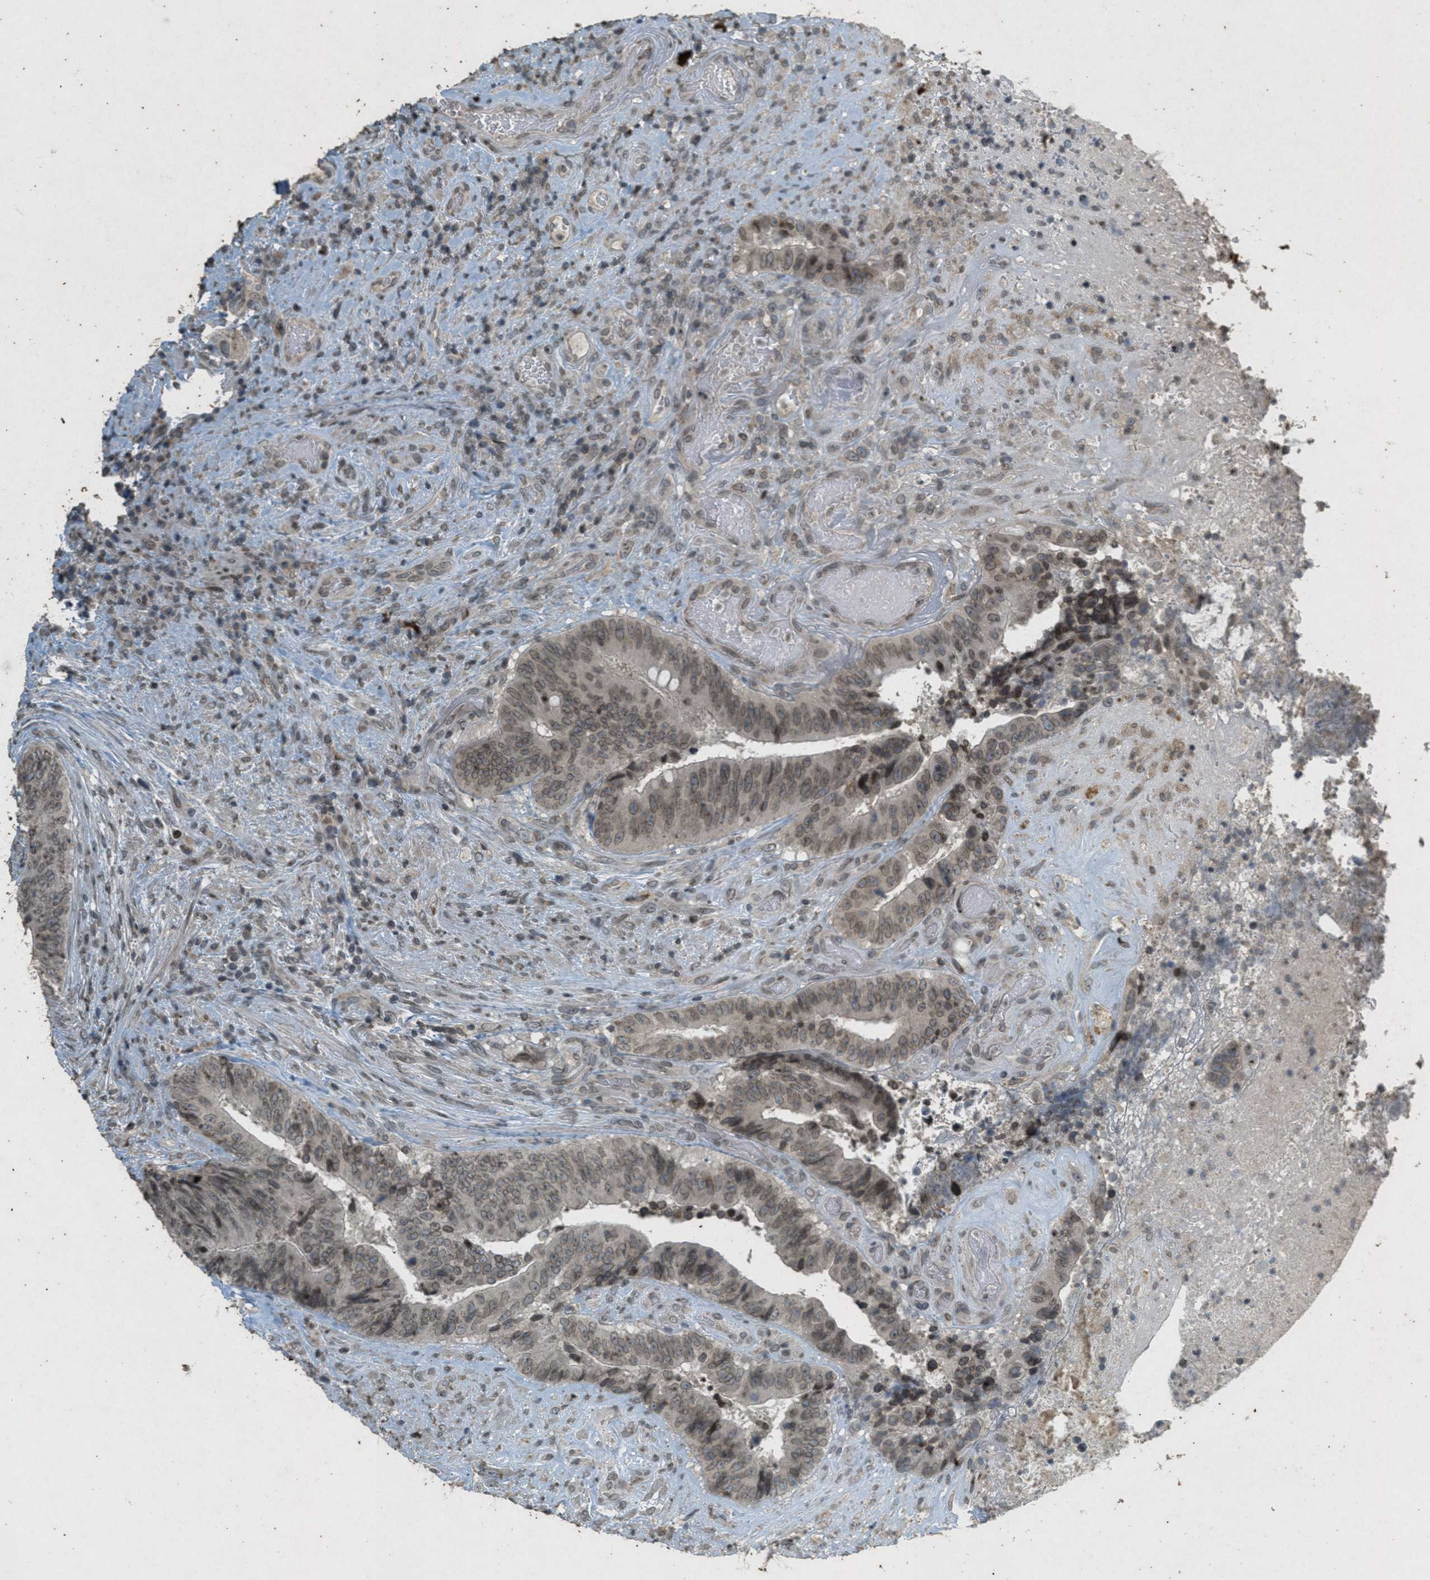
{"staining": {"intensity": "moderate", "quantity": ">75%", "location": "cytoplasmic/membranous,nuclear"}, "tissue": "colorectal cancer", "cell_type": "Tumor cells", "image_type": "cancer", "snomed": [{"axis": "morphology", "description": "Adenocarcinoma, NOS"}, {"axis": "topography", "description": "Rectum"}], "caption": "Immunohistochemical staining of colorectal cancer (adenocarcinoma) displays medium levels of moderate cytoplasmic/membranous and nuclear expression in about >75% of tumor cells. (IHC, brightfield microscopy, high magnification).", "gene": "ABHD6", "patient": {"sex": "male", "age": 72}}